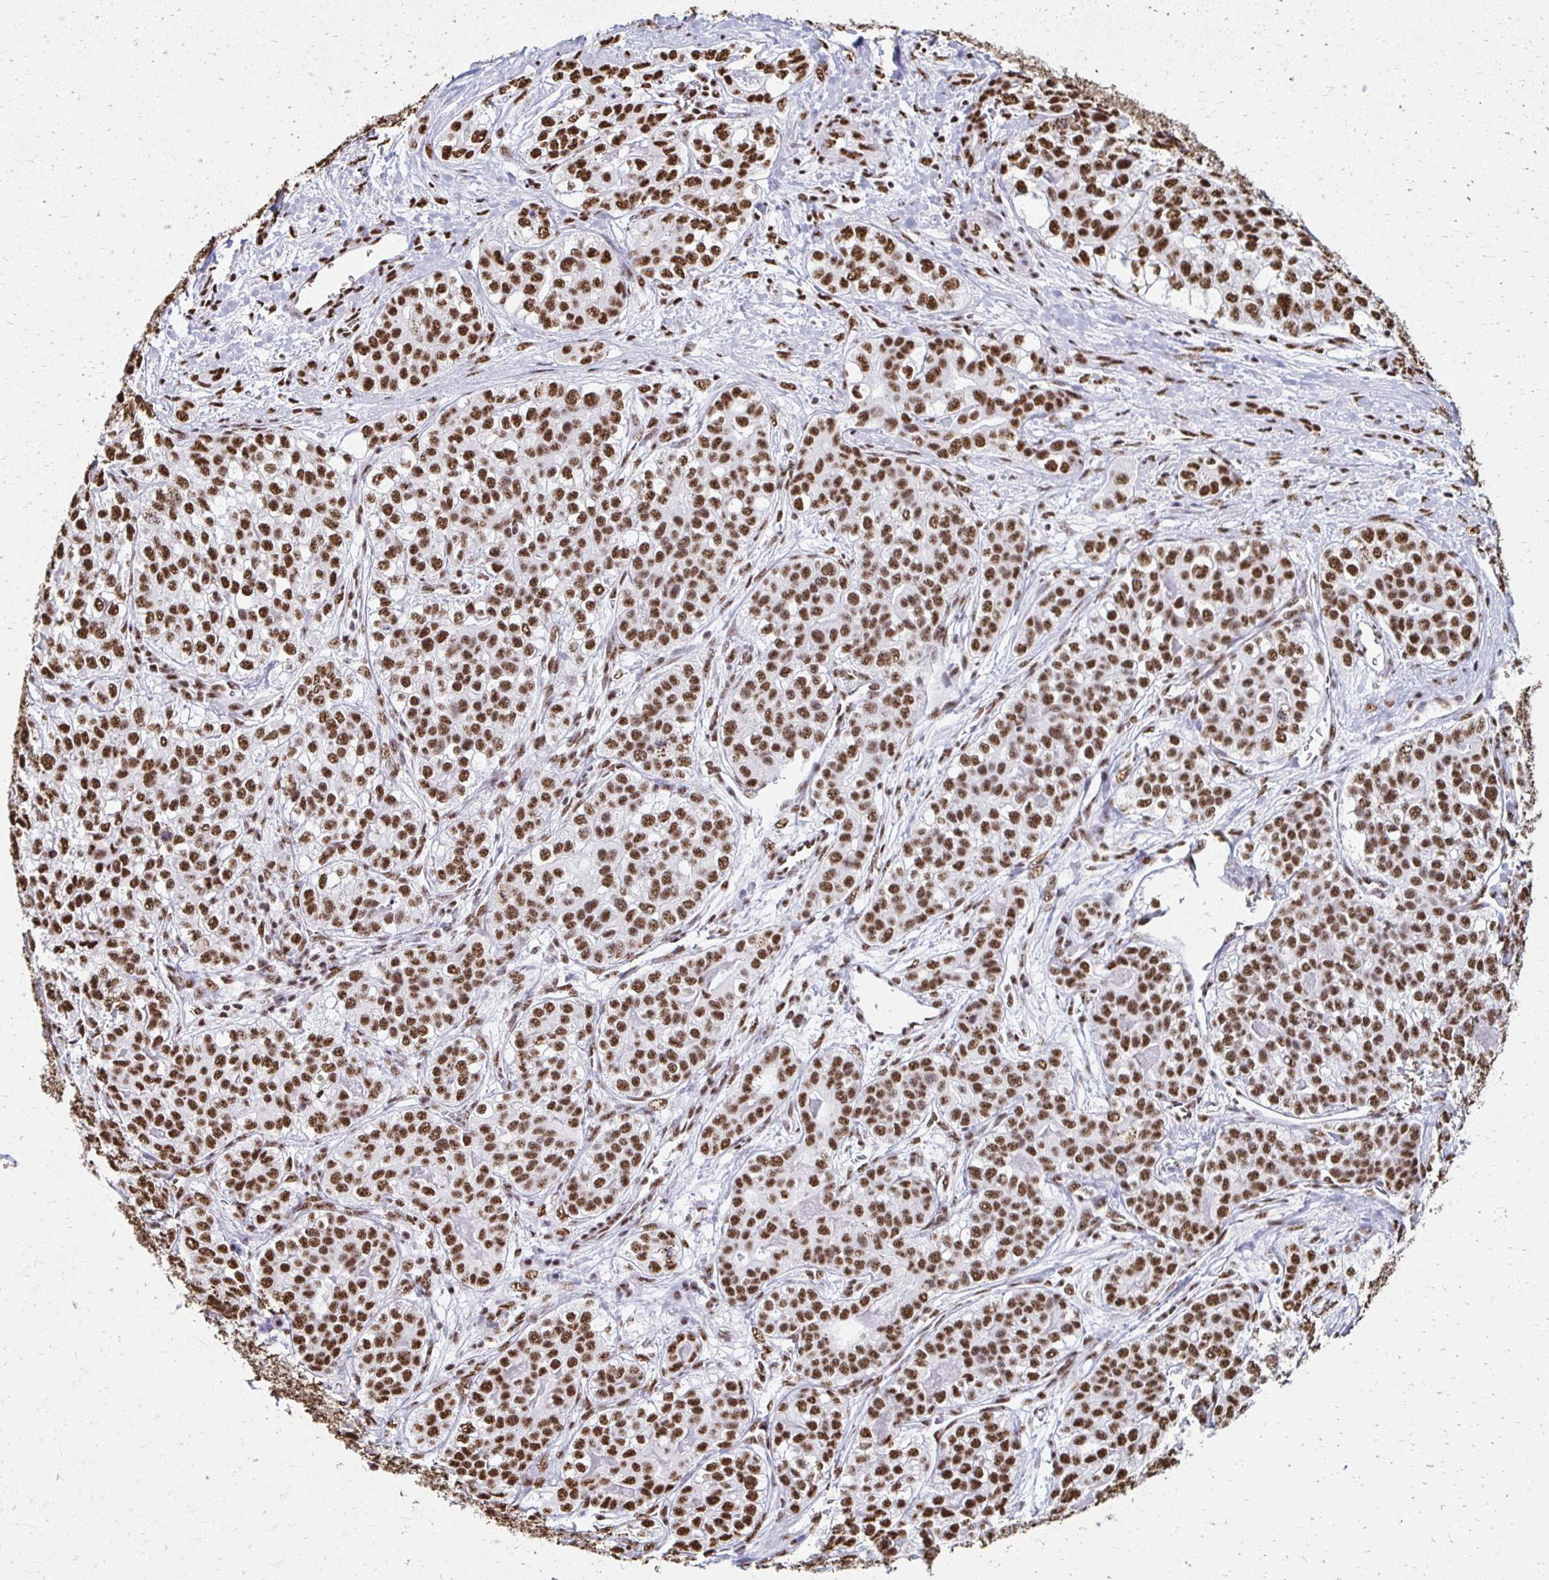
{"staining": {"intensity": "strong", "quantity": ">75%", "location": "nuclear"}, "tissue": "liver cancer", "cell_type": "Tumor cells", "image_type": "cancer", "snomed": [{"axis": "morphology", "description": "Cholangiocarcinoma"}, {"axis": "topography", "description": "Liver"}], "caption": "Human liver cancer (cholangiocarcinoma) stained for a protein (brown) shows strong nuclear positive positivity in approximately >75% of tumor cells.", "gene": "NONO", "patient": {"sex": "male", "age": 56}}